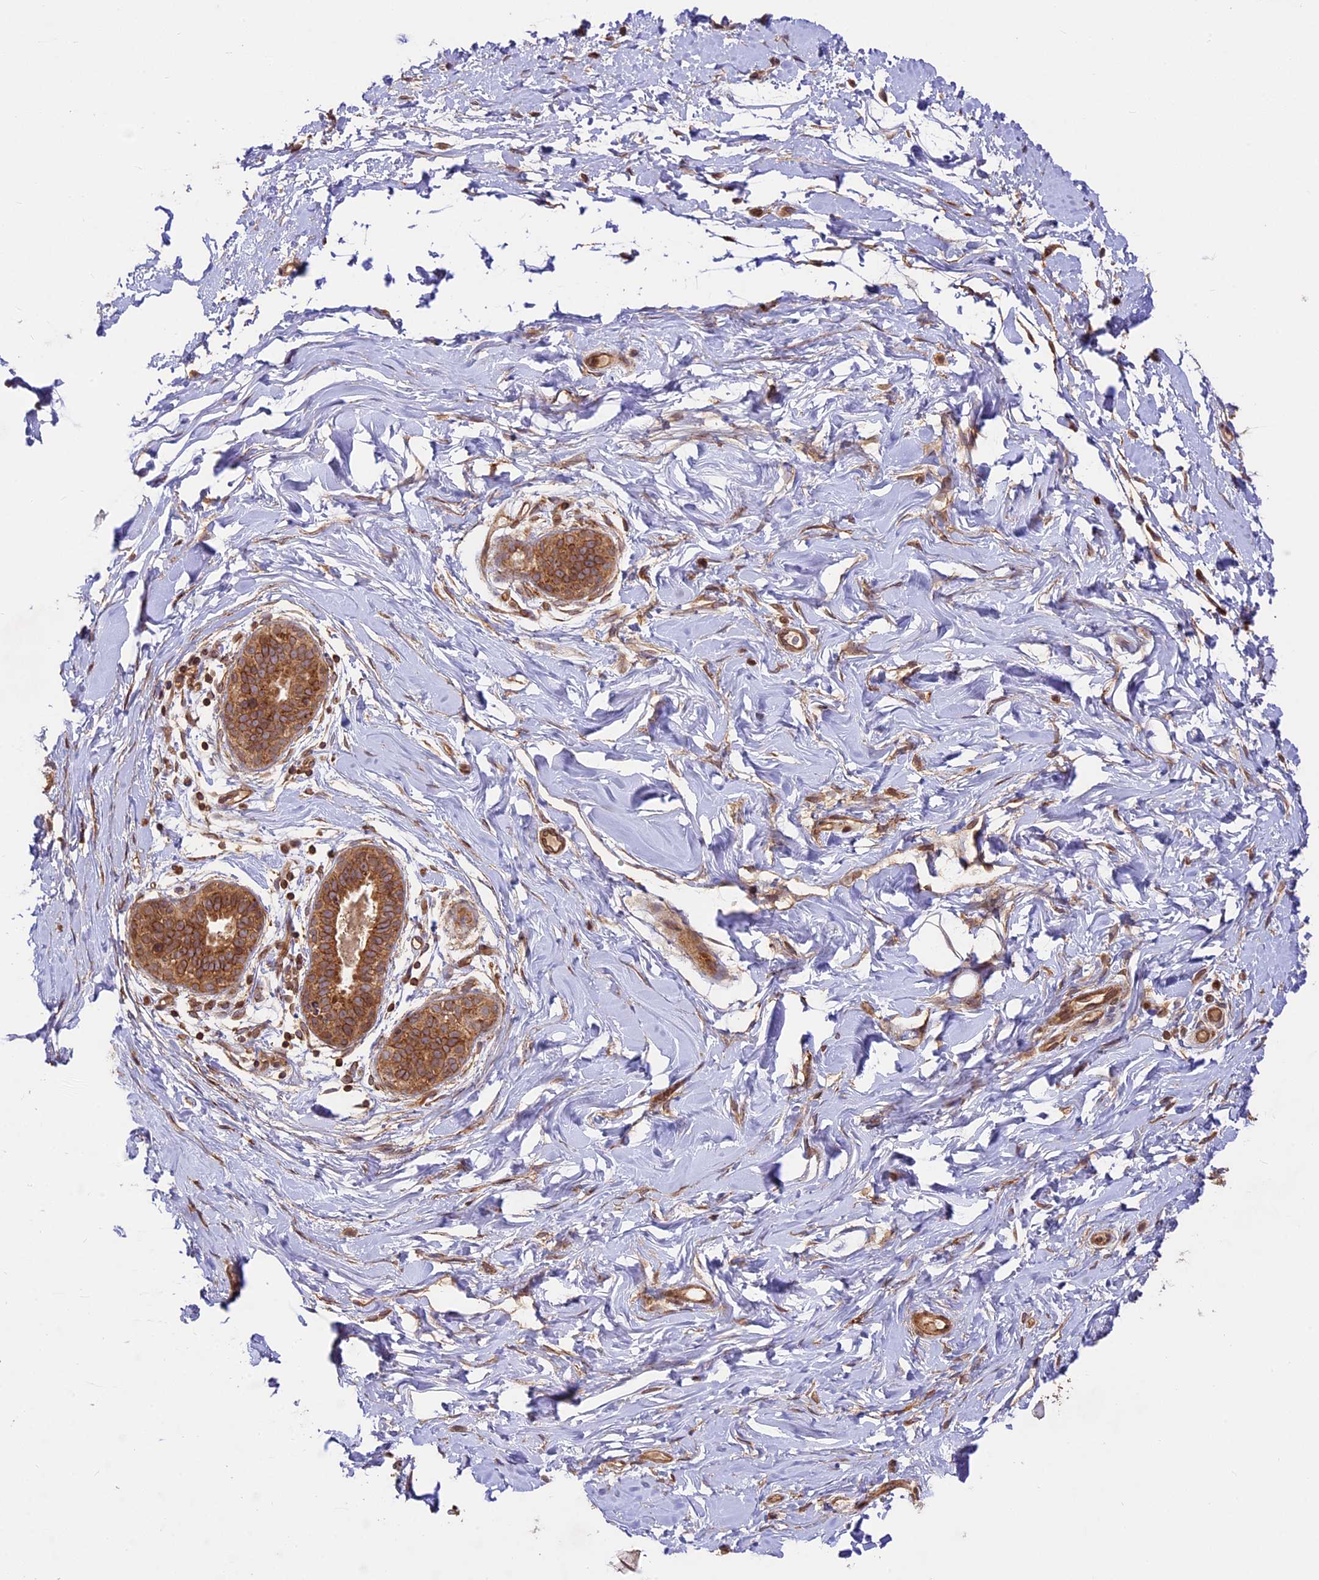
{"staining": {"intensity": "weak", "quantity": ">75%", "location": "cytoplasmic/membranous"}, "tissue": "adipose tissue", "cell_type": "Adipocytes", "image_type": "normal", "snomed": [{"axis": "morphology", "description": "Normal tissue, NOS"}, {"axis": "topography", "description": "Breast"}], "caption": "Adipose tissue stained with immunohistochemistry (IHC) demonstrates weak cytoplasmic/membranous positivity in approximately >75% of adipocytes. (IHC, brightfield microscopy, high magnification).", "gene": "DGKH", "patient": {"sex": "female", "age": 26}}